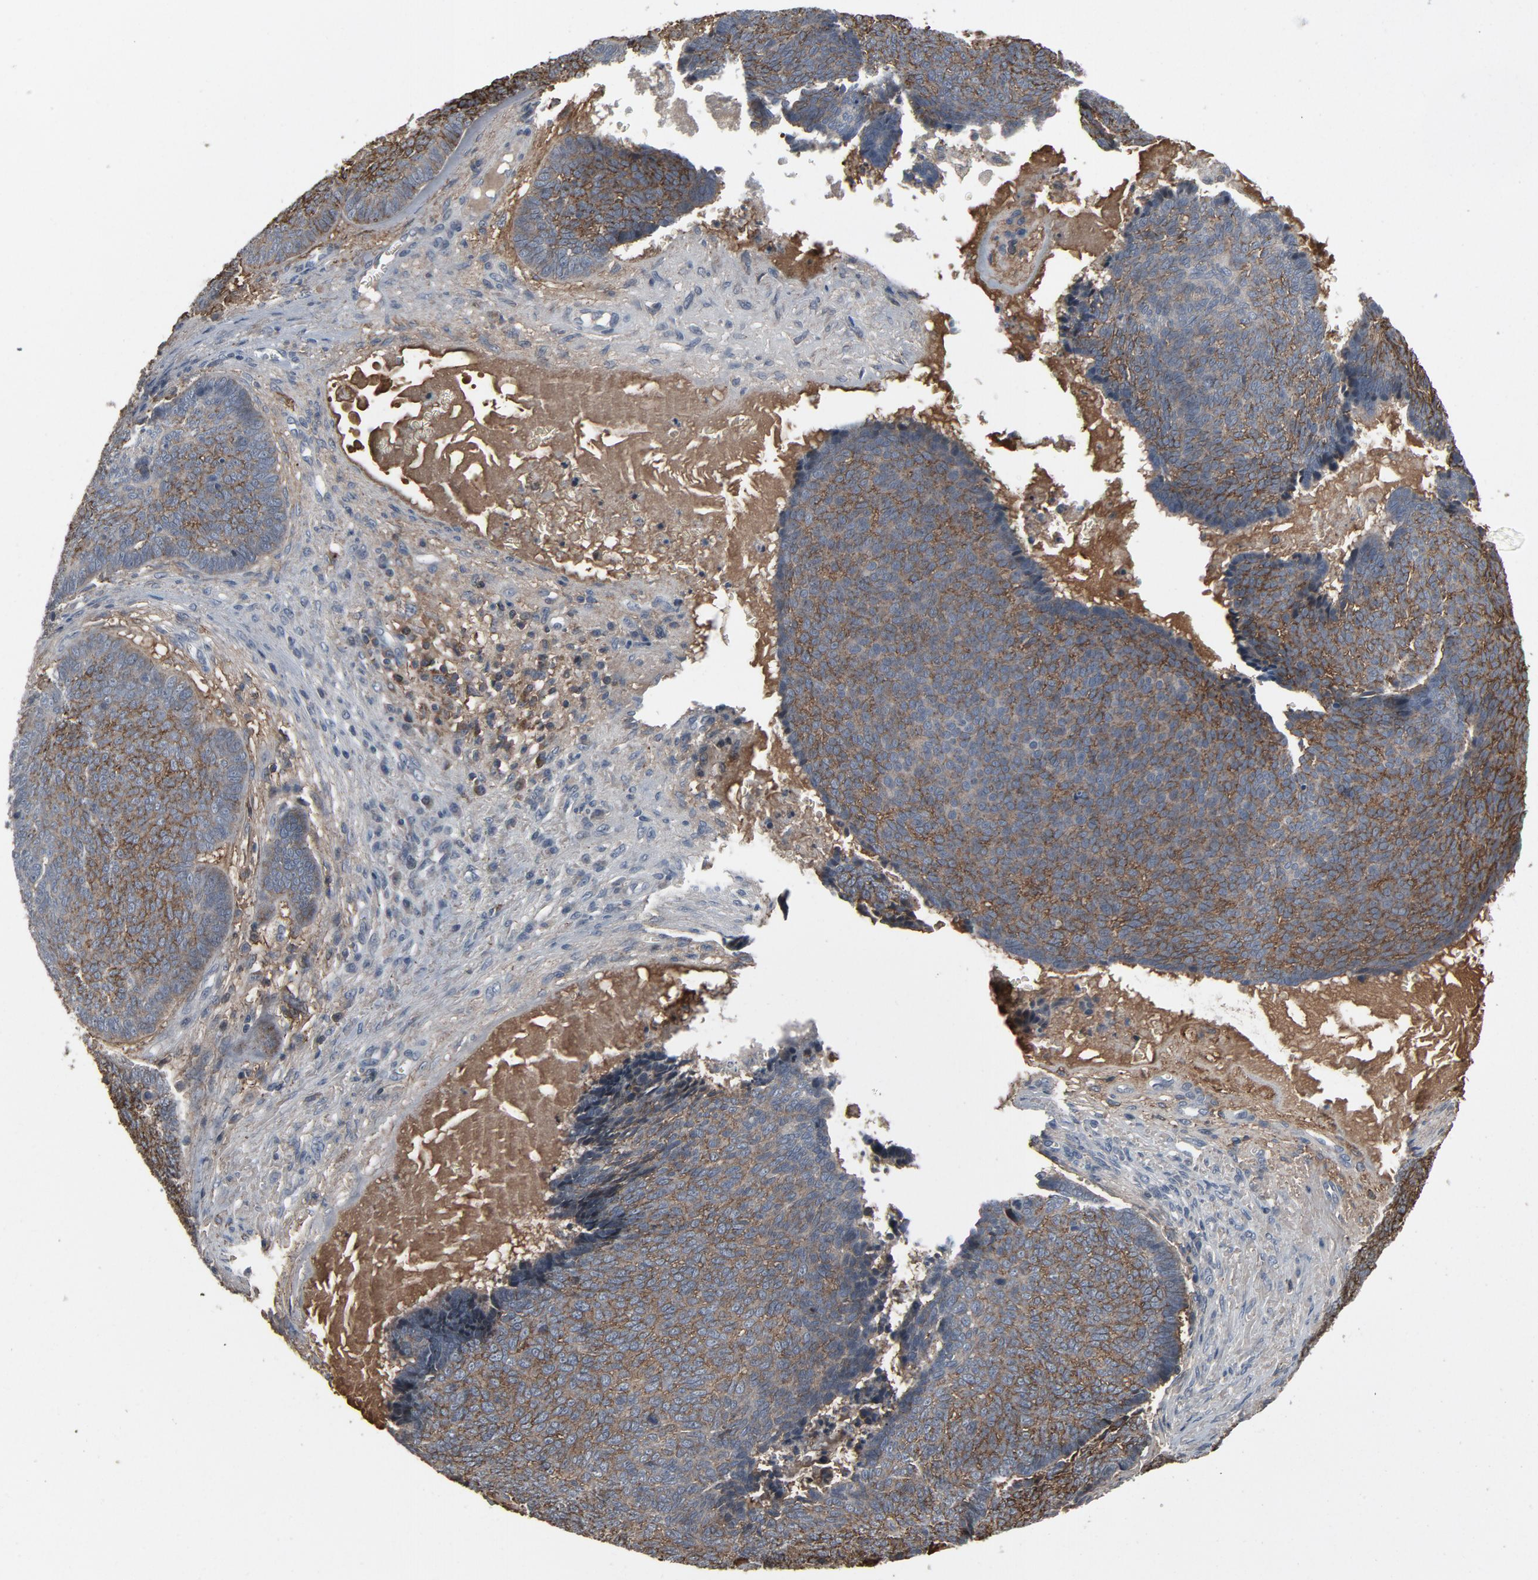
{"staining": {"intensity": "weak", "quantity": ">75%", "location": "cytoplasmic/membranous"}, "tissue": "skin cancer", "cell_type": "Tumor cells", "image_type": "cancer", "snomed": [{"axis": "morphology", "description": "Basal cell carcinoma"}, {"axis": "topography", "description": "Skin"}], "caption": "Tumor cells display low levels of weak cytoplasmic/membranous positivity in approximately >75% of cells in human skin cancer.", "gene": "PDZD4", "patient": {"sex": "male", "age": 84}}